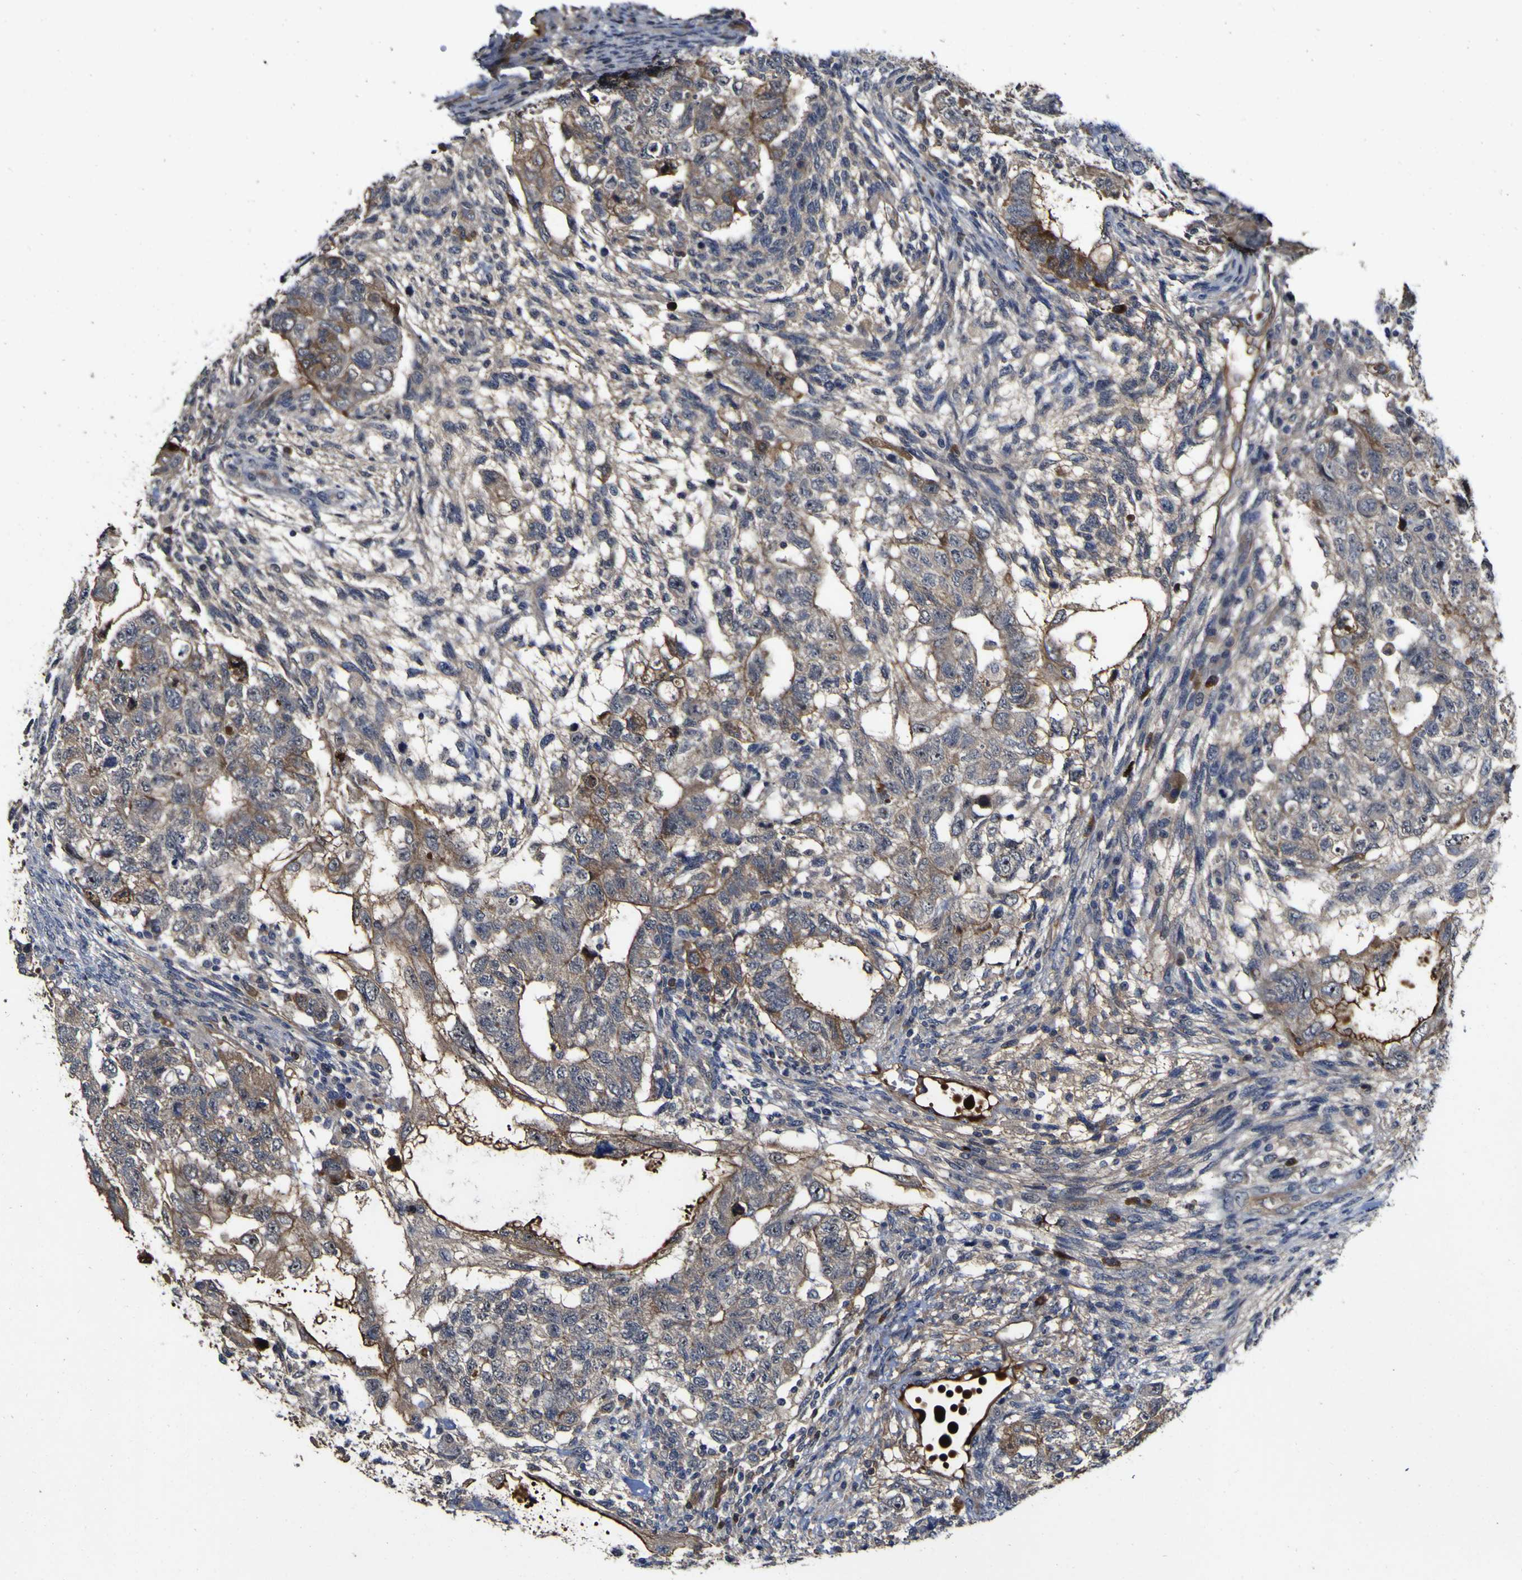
{"staining": {"intensity": "weak", "quantity": ">75%", "location": "cytoplasmic/membranous"}, "tissue": "testis cancer", "cell_type": "Tumor cells", "image_type": "cancer", "snomed": [{"axis": "morphology", "description": "Normal tissue, NOS"}, {"axis": "morphology", "description": "Carcinoma, Embryonal, NOS"}, {"axis": "topography", "description": "Testis"}], "caption": "High-magnification brightfield microscopy of testis embryonal carcinoma stained with DAB (brown) and counterstained with hematoxylin (blue). tumor cells exhibit weak cytoplasmic/membranous positivity is appreciated in about>75% of cells. The staining was performed using DAB (3,3'-diaminobenzidine), with brown indicating positive protein expression. Nuclei are stained blue with hematoxylin.", "gene": "CCL2", "patient": {"sex": "male", "age": 36}}